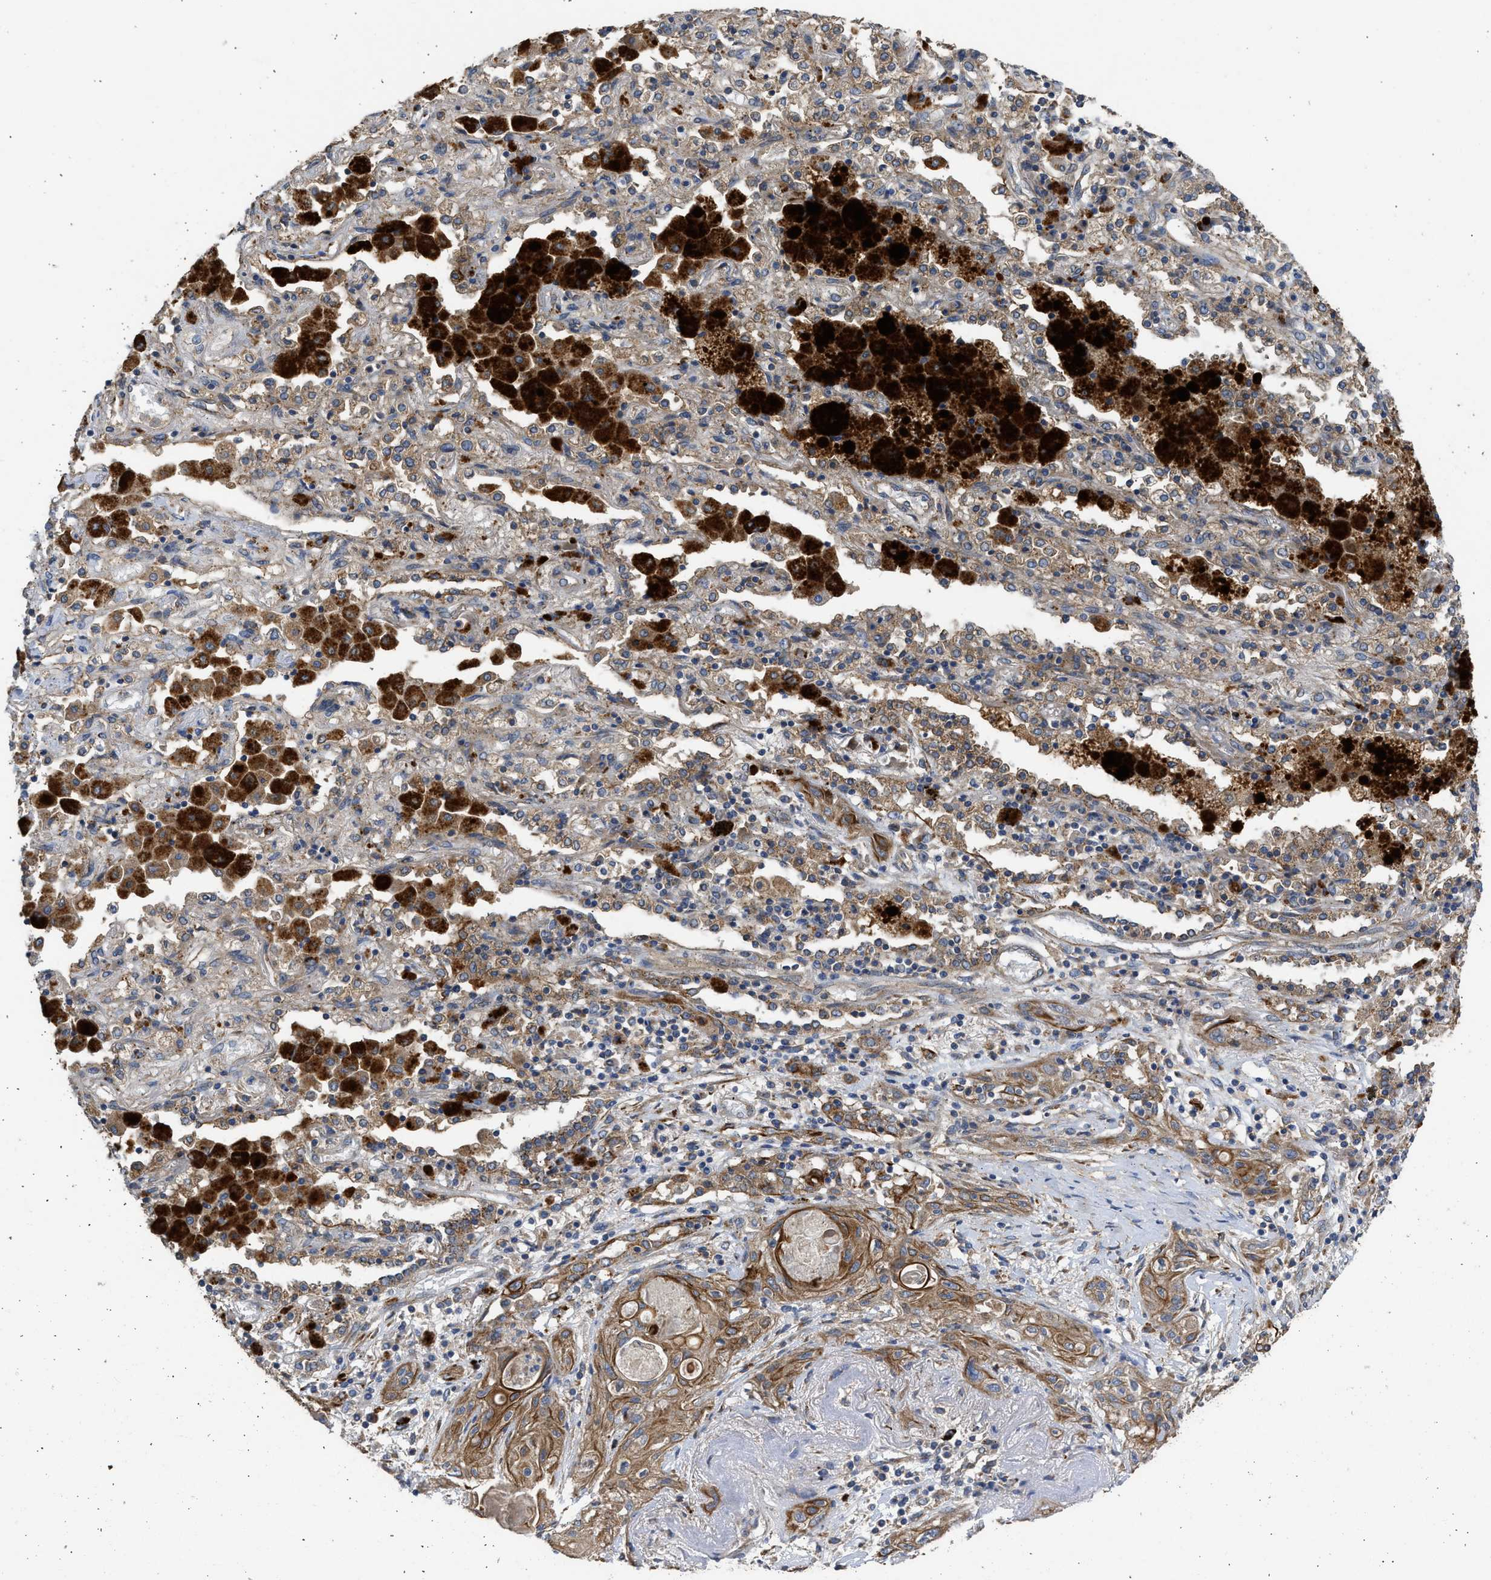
{"staining": {"intensity": "moderate", "quantity": ">75%", "location": "cytoplasmic/membranous"}, "tissue": "lung cancer", "cell_type": "Tumor cells", "image_type": "cancer", "snomed": [{"axis": "morphology", "description": "Squamous cell carcinoma, NOS"}, {"axis": "topography", "description": "Lung"}], "caption": "Immunohistochemical staining of human lung cancer (squamous cell carcinoma) reveals medium levels of moderate cytoplasmic/membranous positivity in approximately >75% of tumor cells. The staining was performed using DAB to visualize the protein expression in brown, while the nuclei were stained in blue with hematoxylin (Magnification: 20x).", "gene": "CSRNP2", "patient": {"sex": "female", "age": 47}}